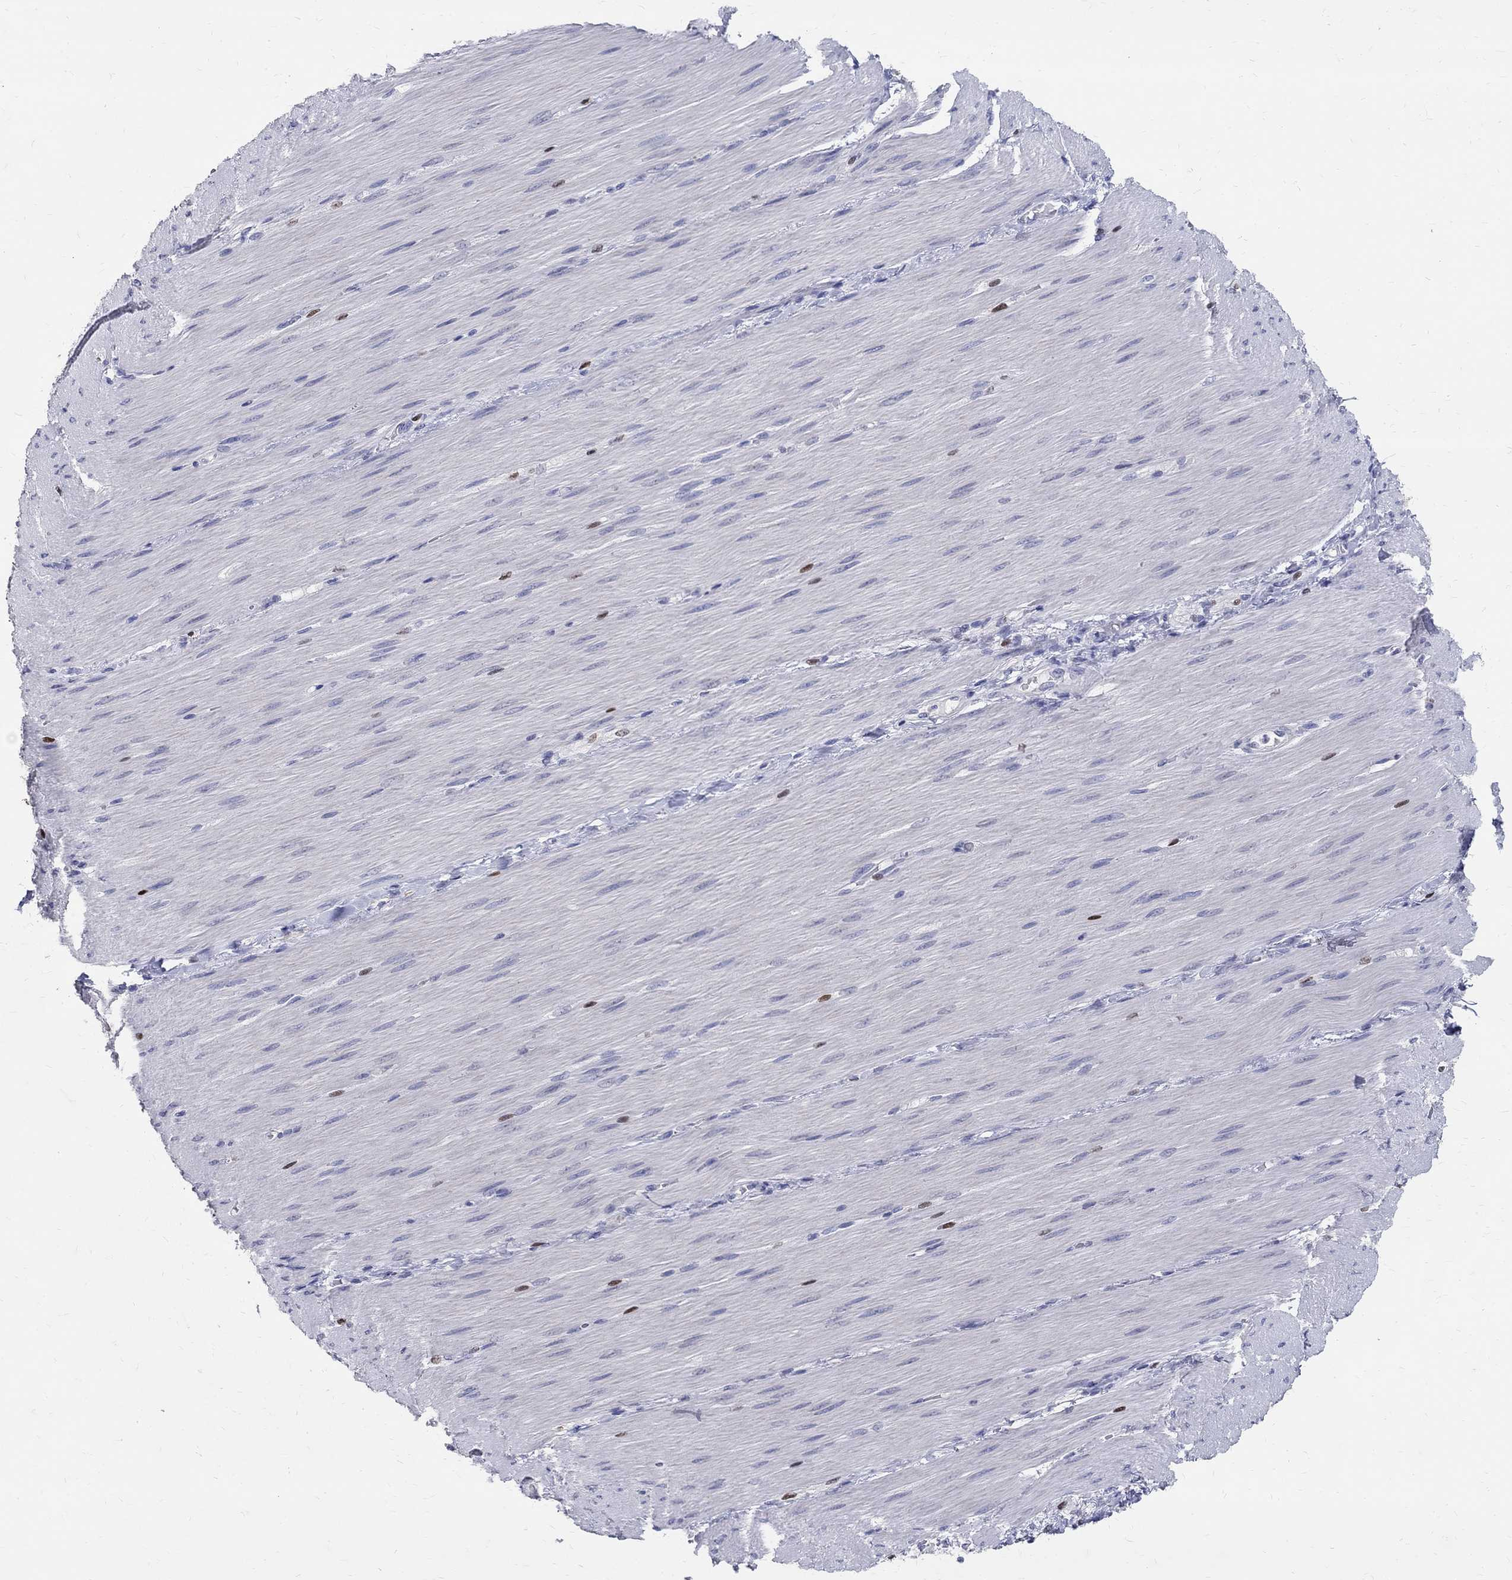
{"staining": {"intensity": "negative", "quantity": "none", "location": "none"}, "tissue": "adipose tissue", "cell_type": "Adipocytes", "image_type": "normal", "snomed": [{"axis": "morphology", "description": "Normal tissue, NOS"}, {"axis": "topography", "description": "Smooth muscle"}, {"axis": "topography", "description": "Duodenum"}, {"axis": "topography", "description": "Peripheral nerve tissue"}], "caption": "An IHC micrograph of unremarkable adipose tissue is shown. There is no staining in adipocytes of adipose tissue.", "gene": "SOX2", "patient": {"sex": "female", "age": 61}}